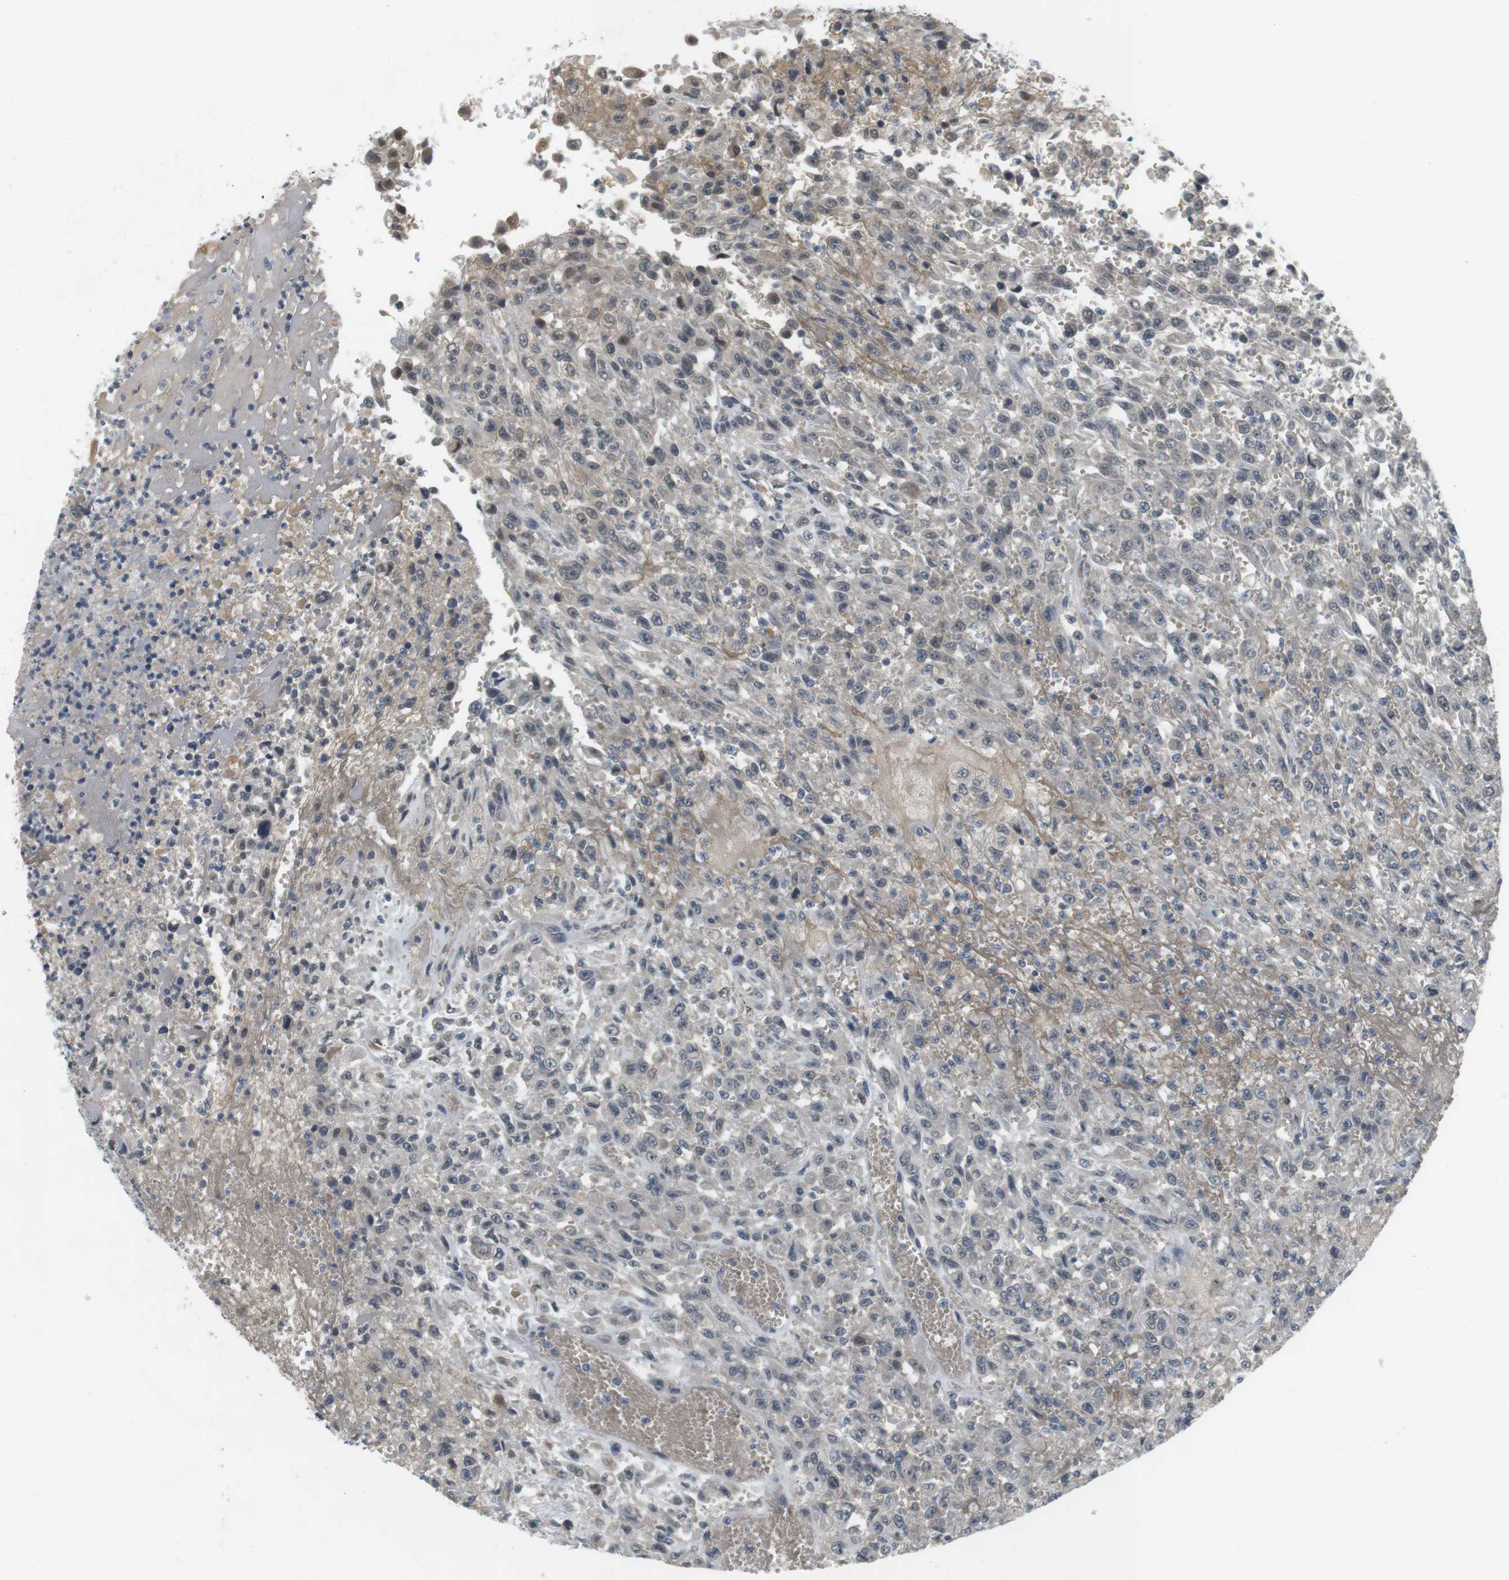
{"staining": {"intensity": "negative", "quantity": "none", "location": "none"}, "tissue": "urothelial cancer", "cell_type": "Tumor cells", "image_type": "cancer", "snomed": [{"axis": "morphology", "description": "Urothelial carcinoma, High grade"}, {"axis": "topography", "description": "Urinary bladder"}], "caption": "There is no significant staining in tumor cells of urothelial cancer.", "gene": "WNT7A", "patient": {"sex": "male", "age": 46}}